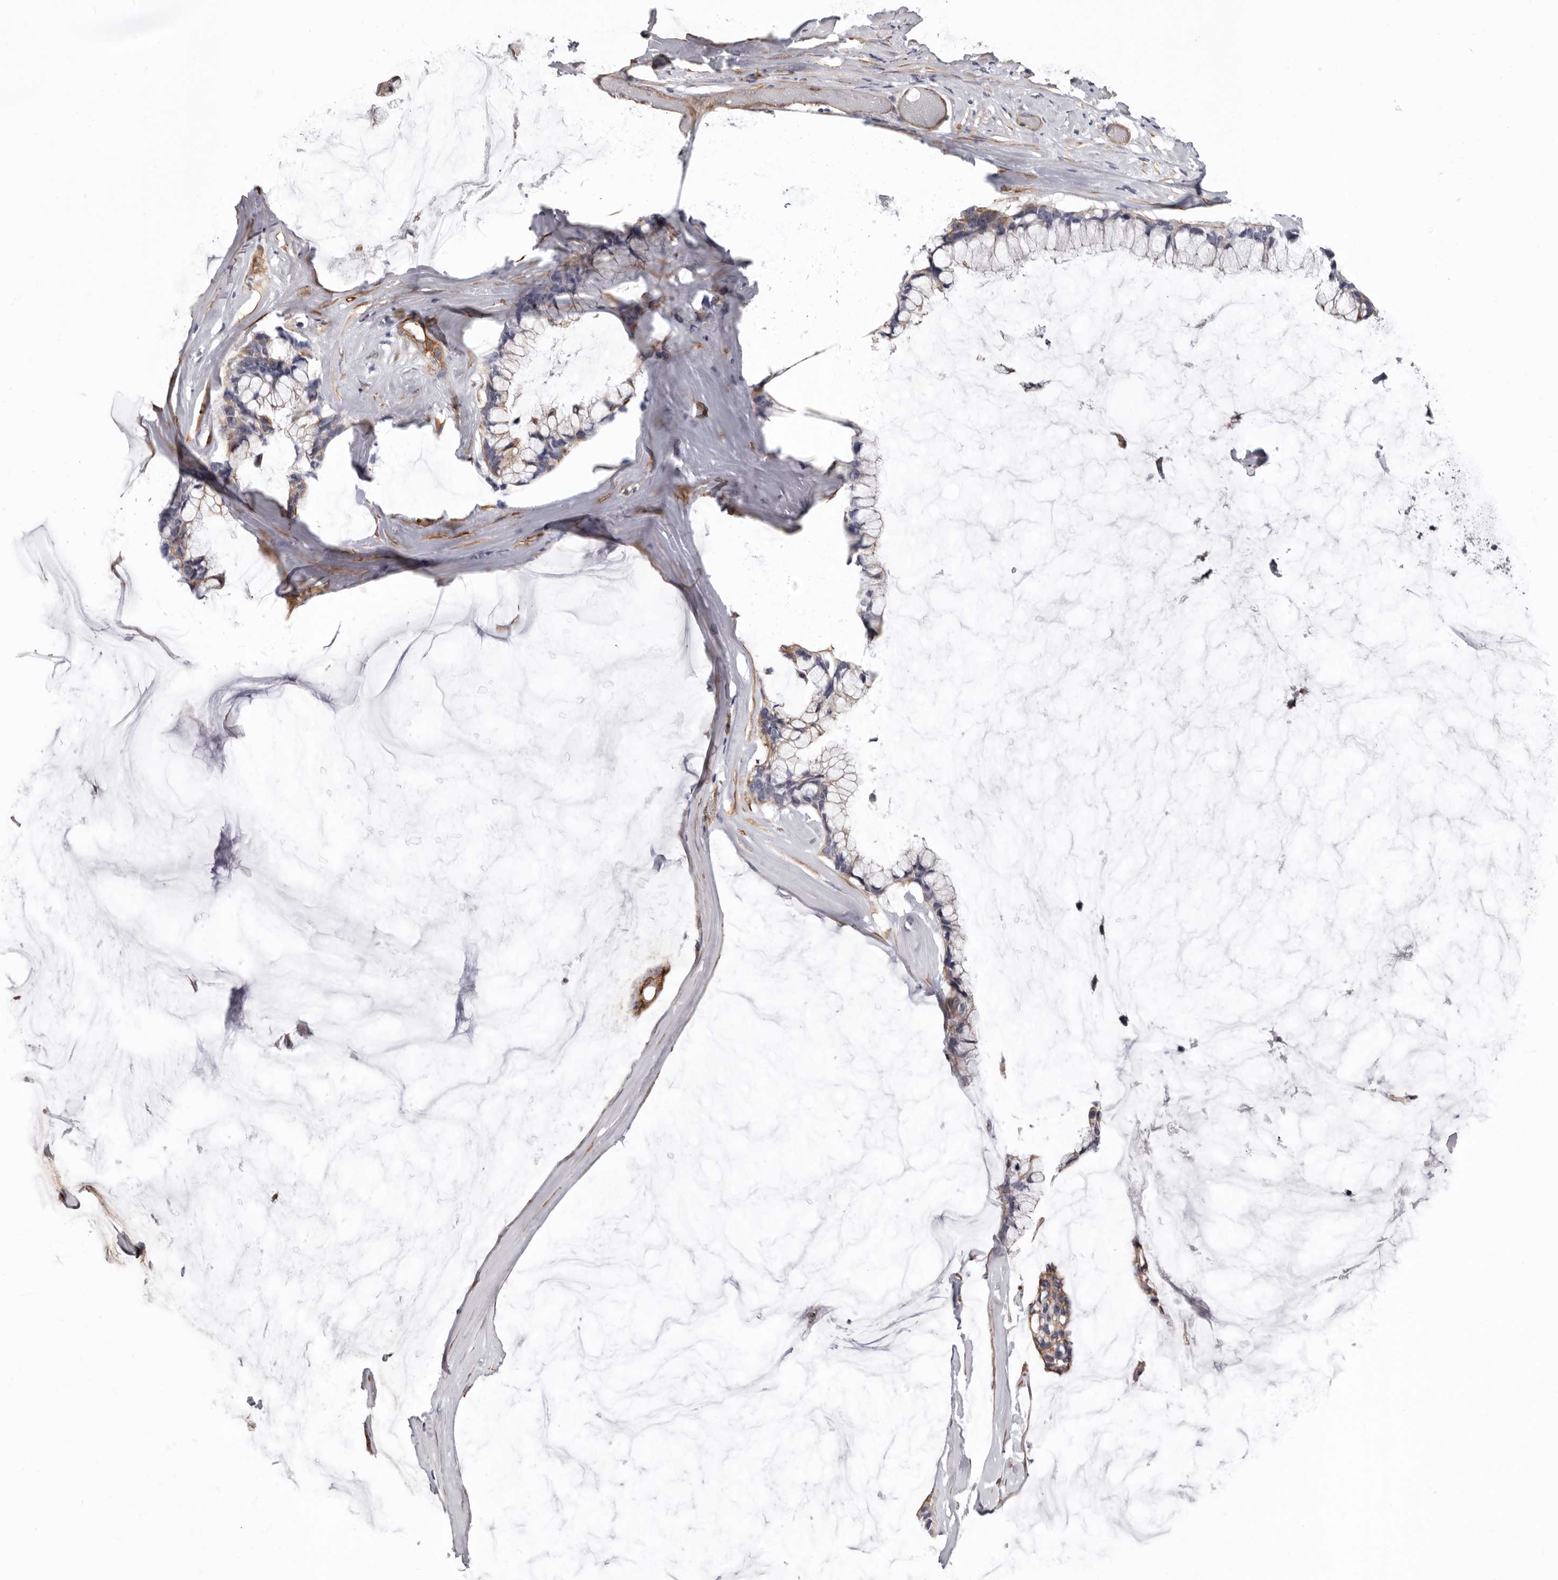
{"staining": {"intensity": "weak", "quantity": "25%-75%", "location": "cytoplasmic/membranous"}, "tissue": "ovarian cancer", "cell_type": "Tumor cells", "image_type": "cancer", "snomed": [{"axis": "morphology", "description": "Cystadenocarcinoma, mucinous, NOS"}, {"axis": "topography", "description": "Ovary"}], "caption": "Immunohistochemistry (IHC) (DAB) staining of ovarian cancer (mucinous cystadenocarcinoma) reveals weak cytoplasmic/membranous protein positivity in about 25%-75% of tumor cells.", "gene": "ADGRL4", "patient": {"sex": "female", "age": 39}}